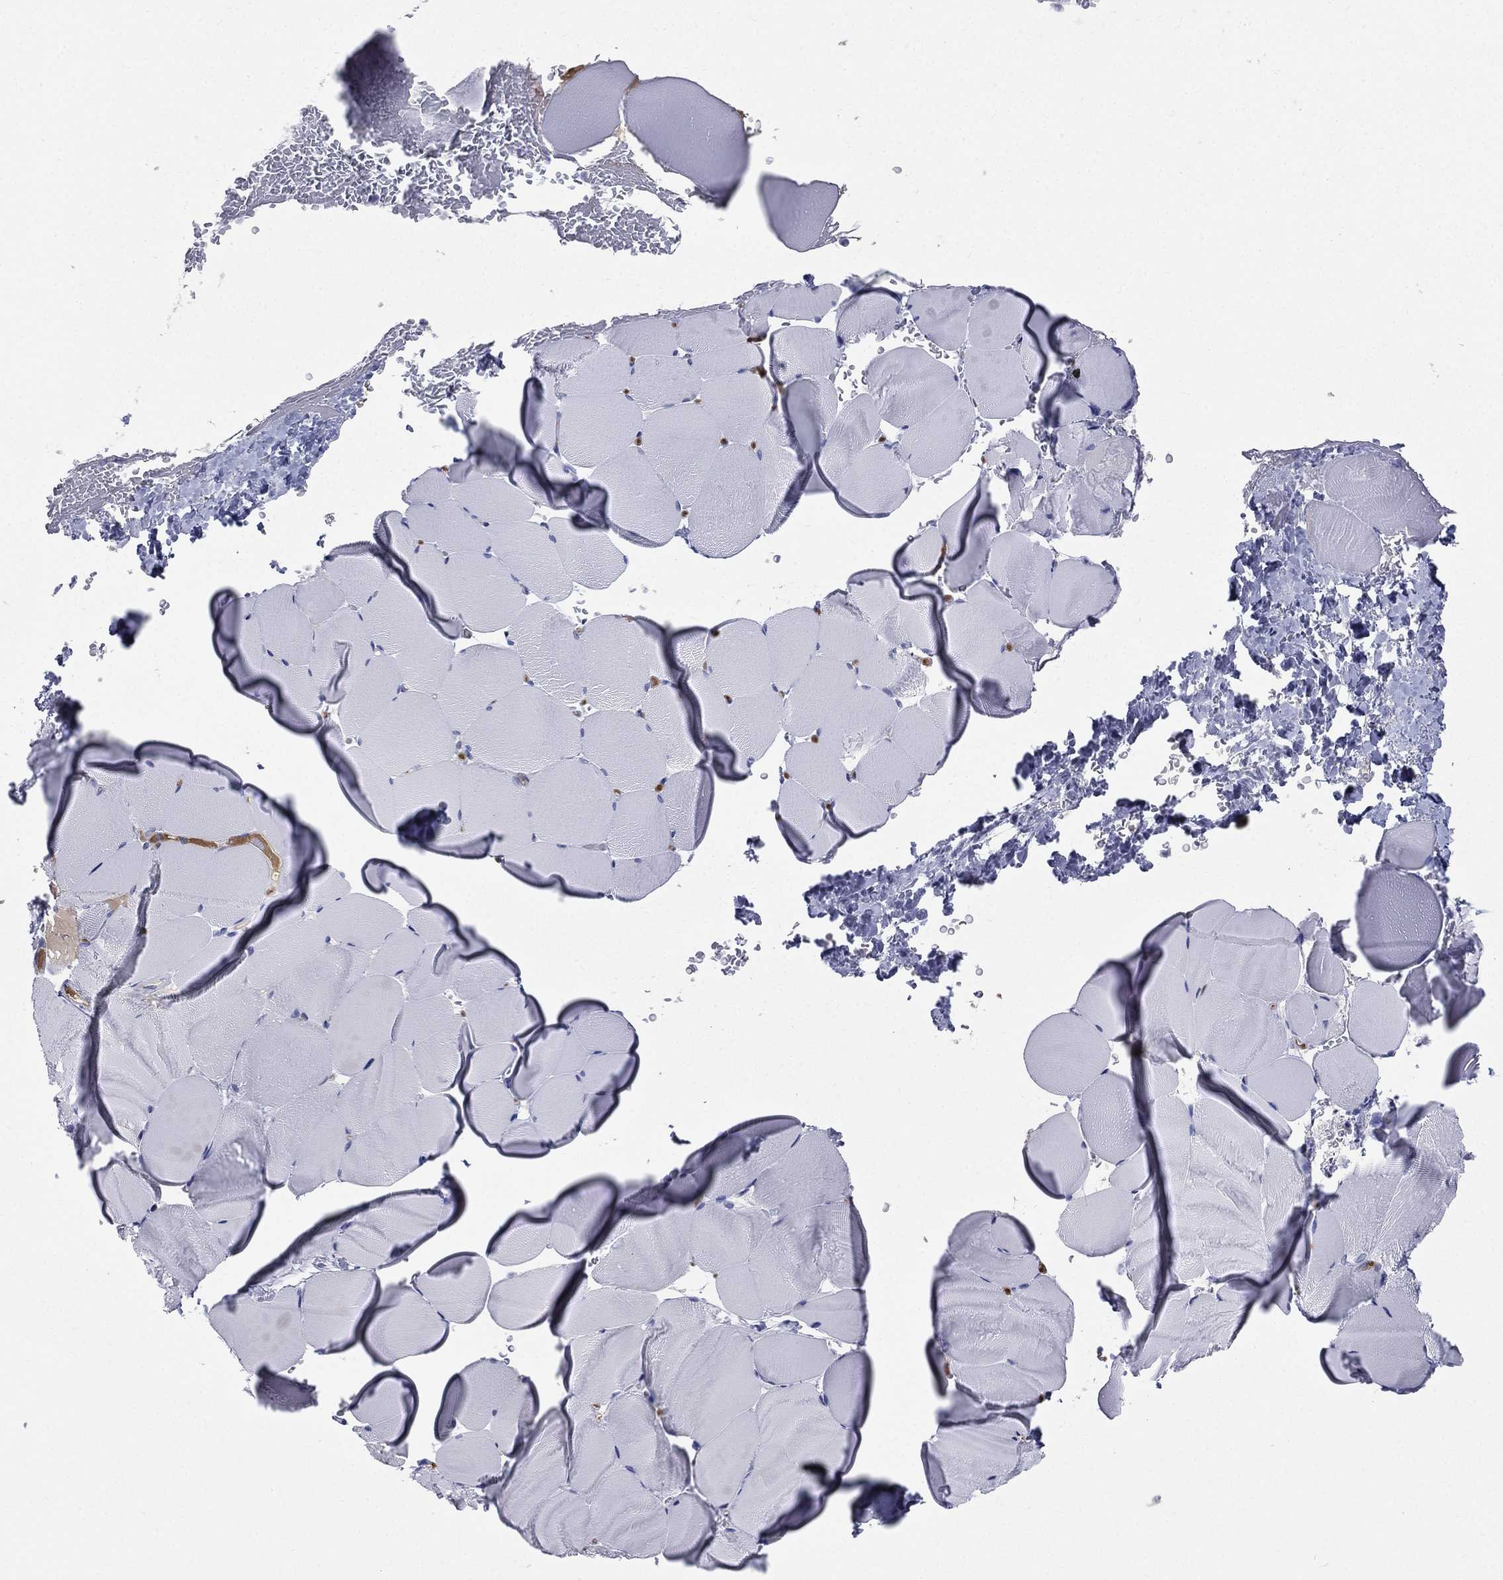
{"staining": {"intensity": "negative", "quantity": "none", "location": "none"}, "tissue": "skeletal muscle", "cell_type": "Myocytes", "image_type": "normal", "snomed": [{"axis": "morphology", "description": "Normal tissue, NOS"}, {"axis": "topography", "description": "Skeletal muscle"}], "caption": "The image reveals no staining of myocytes in unremarkable skeletal muscle.", "gene": "HP", "patient": {"sex": "female", "age": 37}}